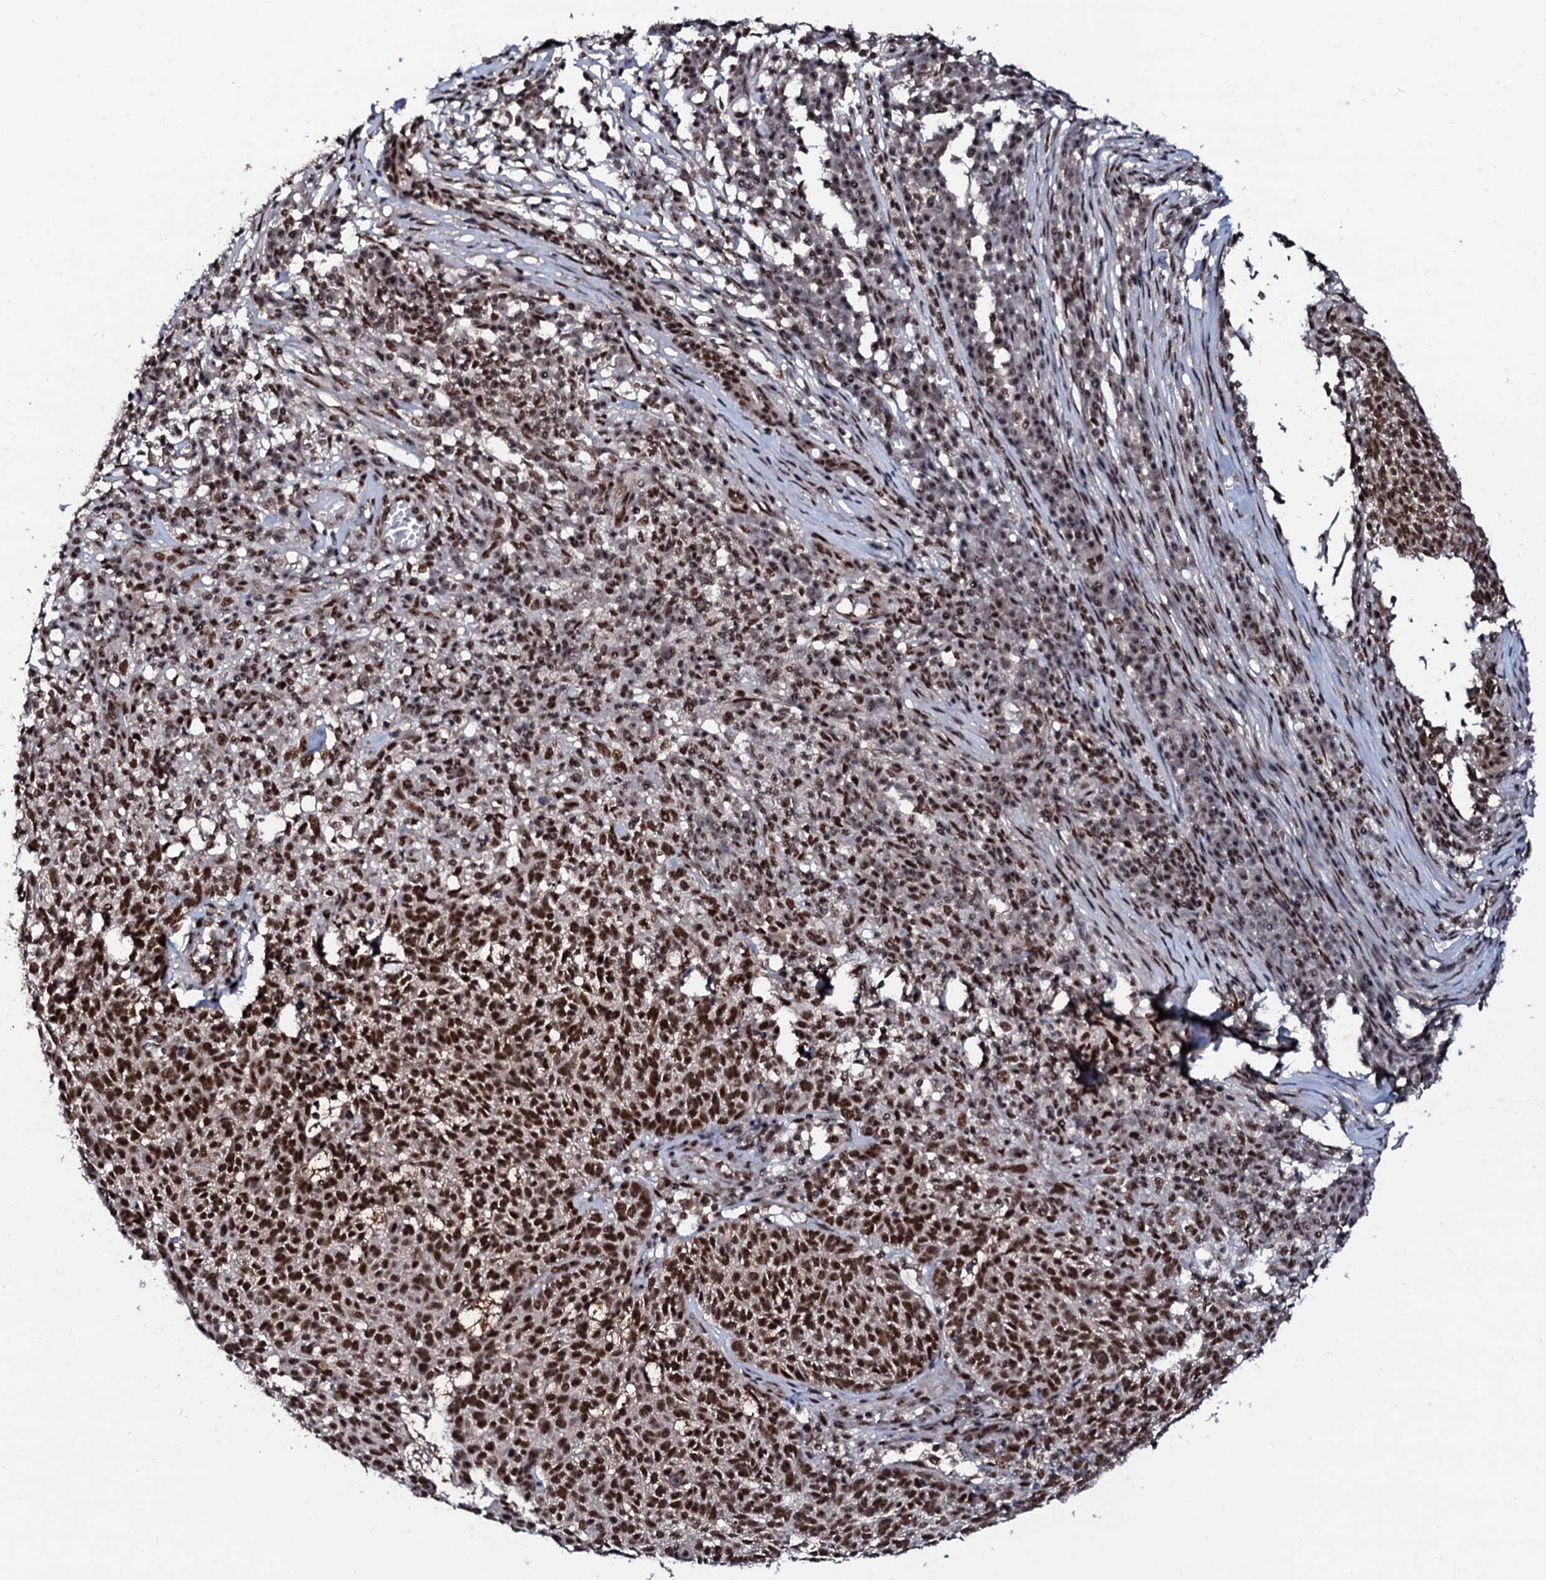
{"staining": {"intensity": "strong", "quantity": ">75%", "location": "nuclear"}, "tissue": "skin cancer", "cell_type": "Tumor cells", "image_type": "cancer", "snomed": [{"axis": "morphology", "description": "Squamous cell carcinoma, NOS"}, {"axis": "topography", "description": "Skin"}], "caption": "The immunohistochemical stain highlights strong nuclear expression in tumor cells of skin cancer (squamous cell carcinoma) tissue.", "gene": "PRPF18", "patient": {"sex": "female", "age": 90}}